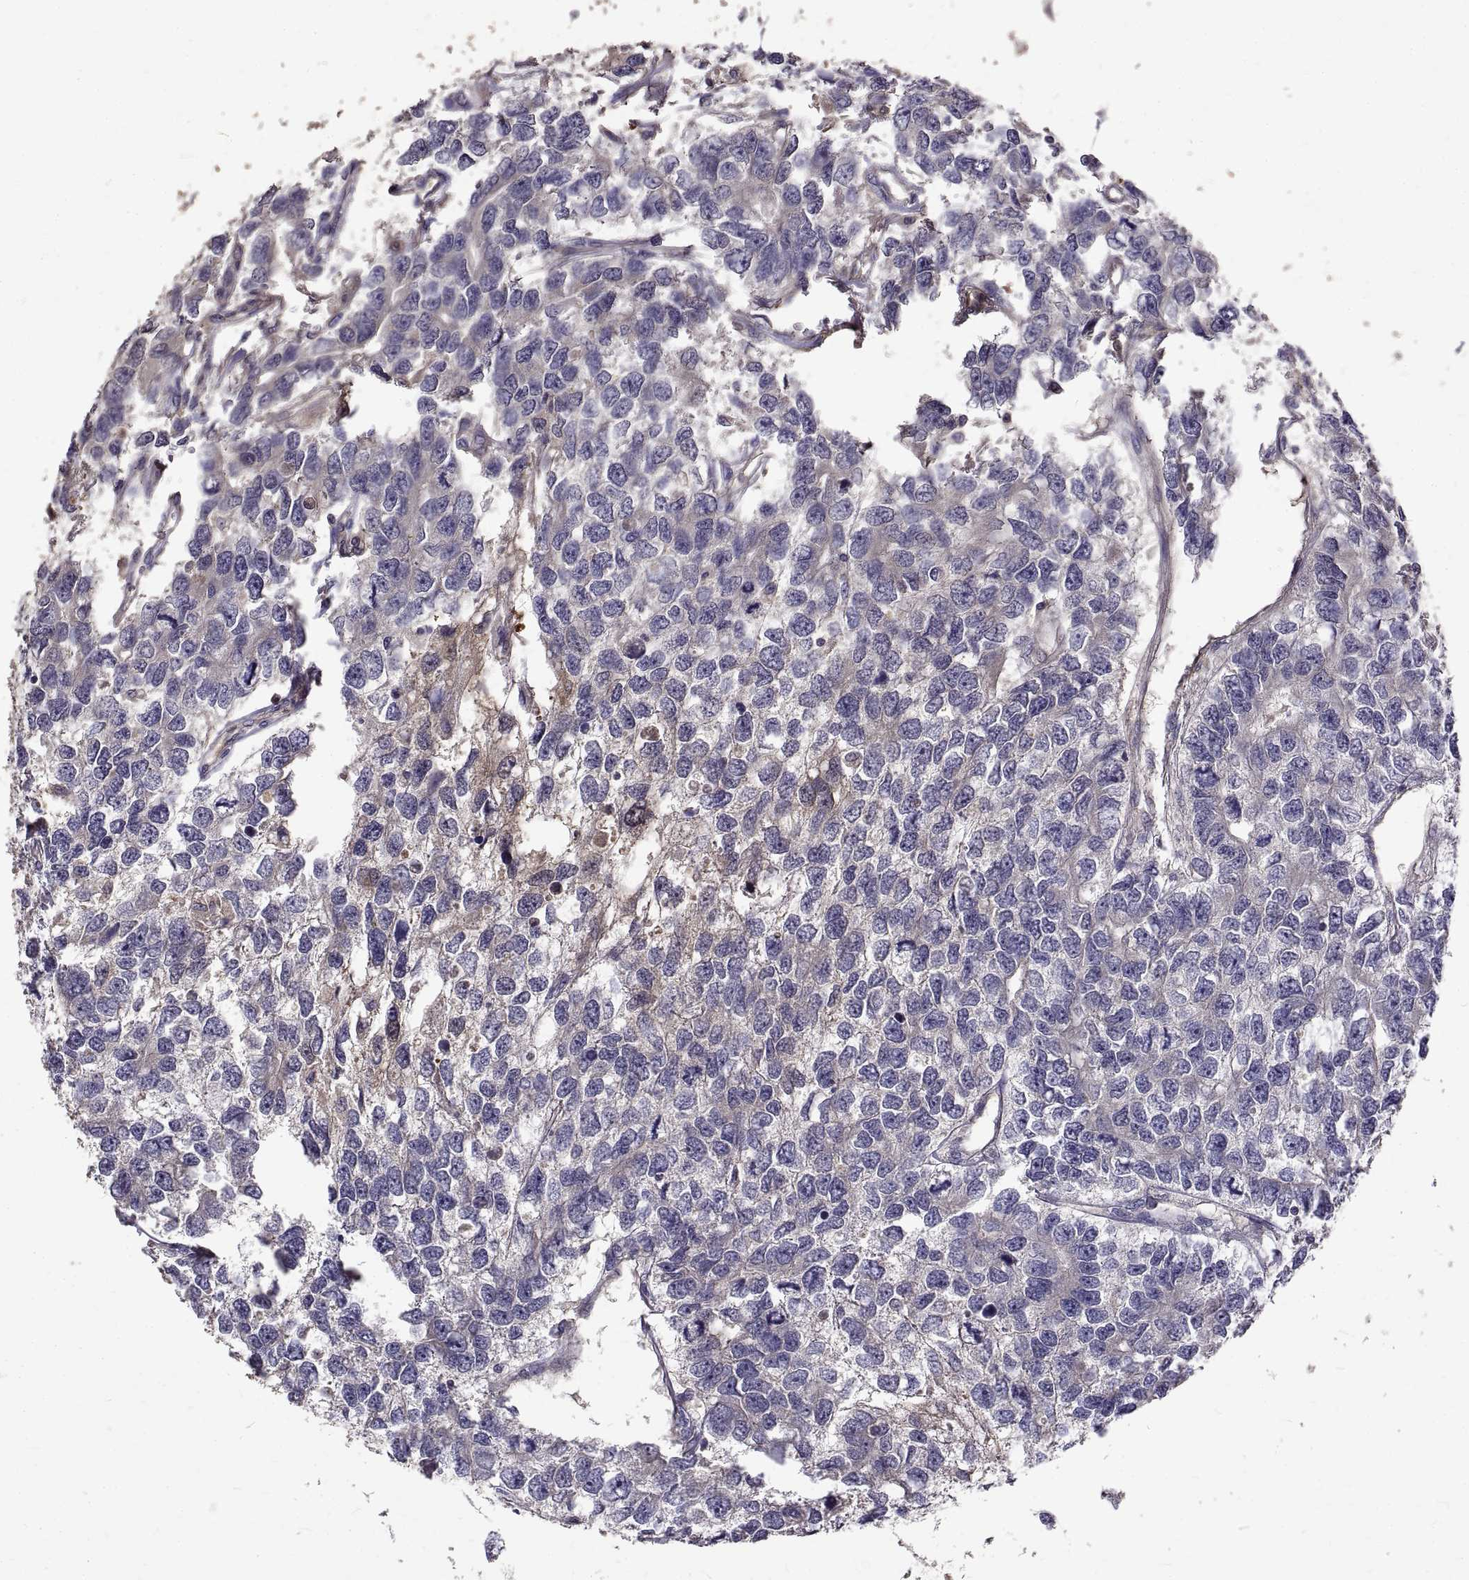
{"staining": {"intensity": "negative", "quantity": "none", "location": "none"}, "tissue": "testis cancer", "cell_type": "Tumor cells", "image_type": "cancer", "snomed": [{"axis": "morphology", "description": "Seminoma, NOS"}, {"axis": "topography", "description": "Testis"}], "caption": "The immunohistochemistry (IHC) histopathology image has no significant expression in tumor cells of testis seminoma tissue. (Brightfield microscopy of DAB immunohistochemistry (IHC) at high magnification).", "gene": "PEA15", "patient": {"sex": "male", "age": 52}}